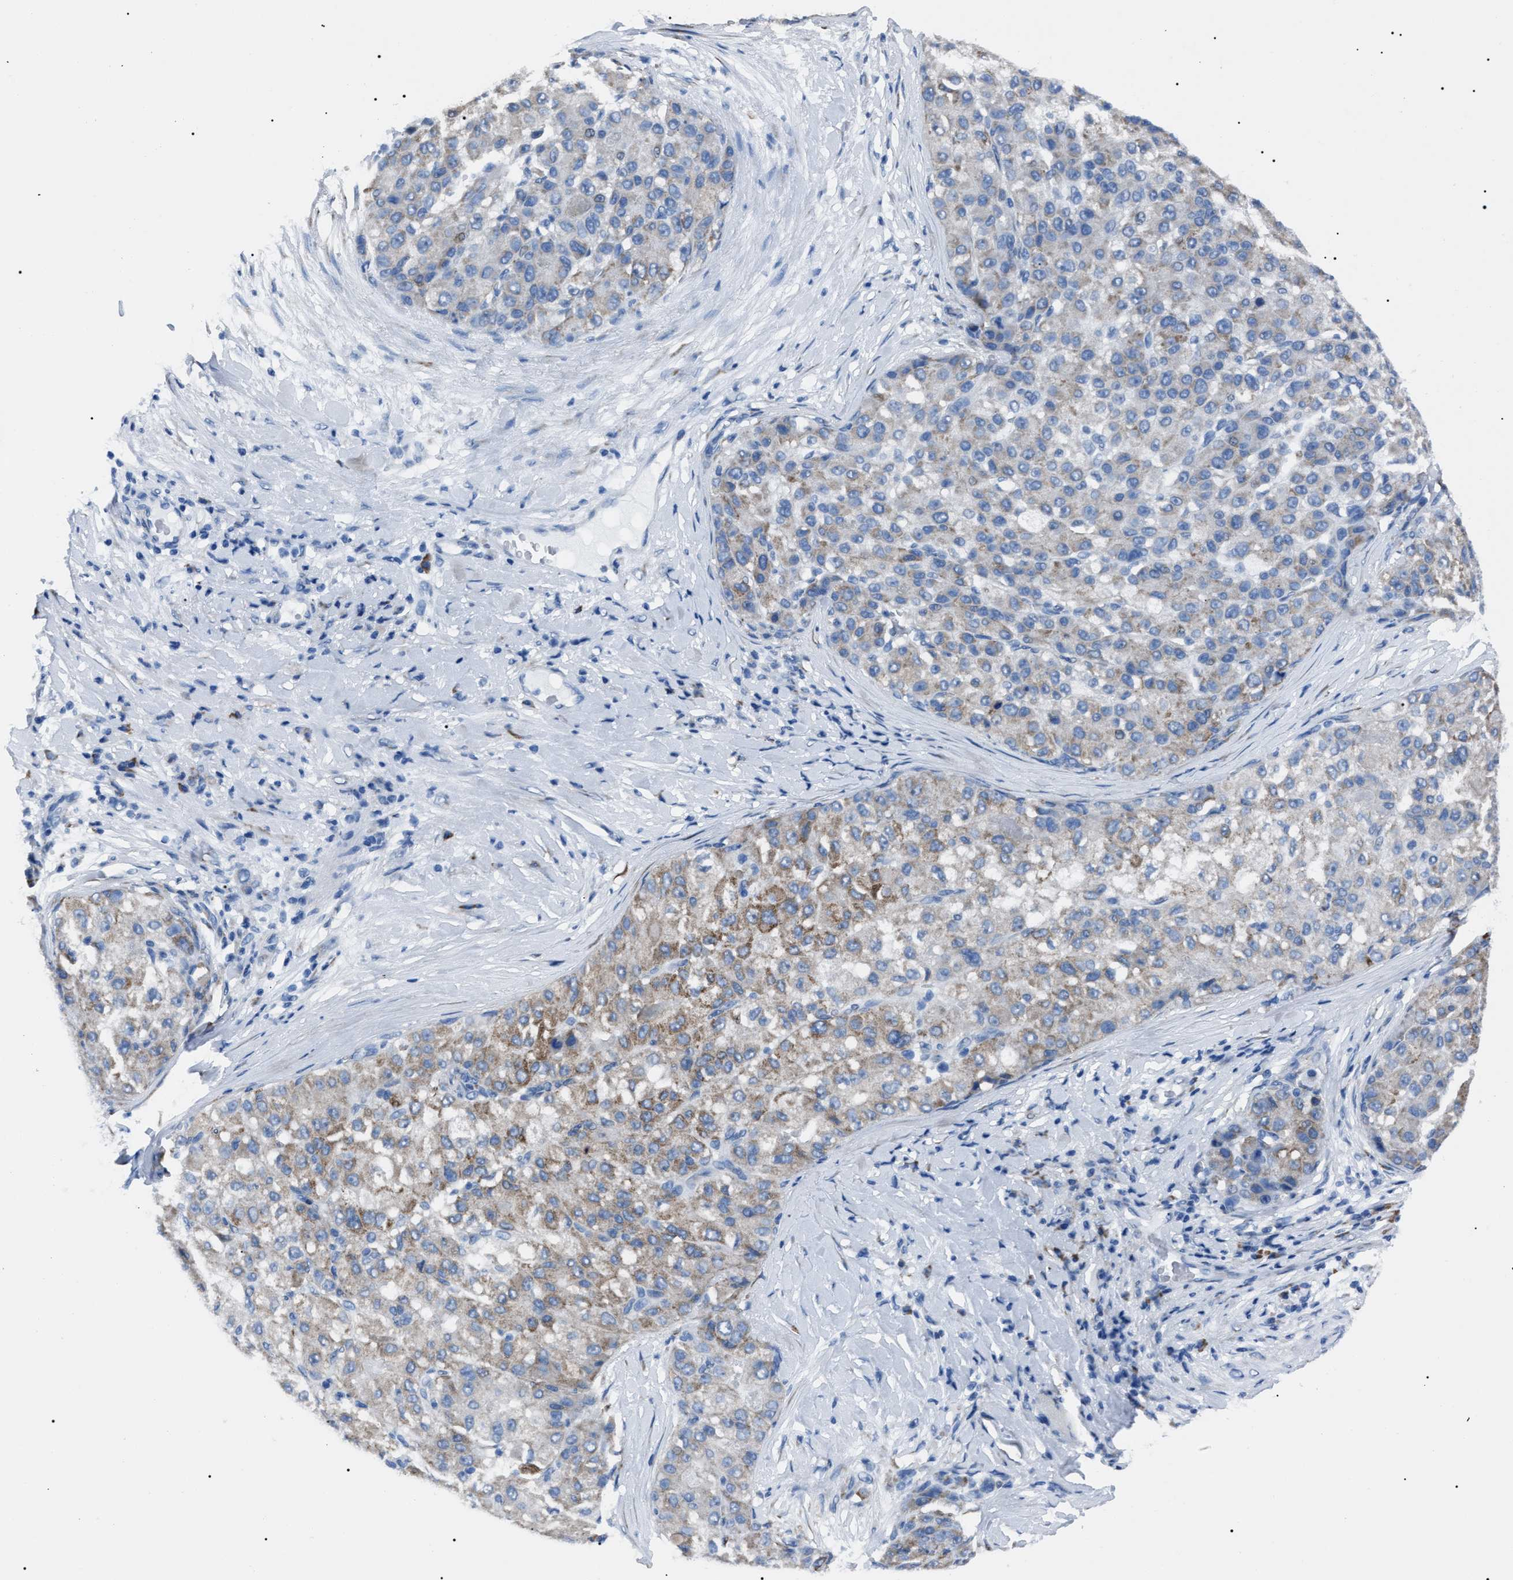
{"staining": {"intensity": "moderate", "quantity": ">75%", "location": "cytoplasmic/membranous"}, "tissue": "liver cancer", "cell_type": "Tumor cells", "image_type": "cancer", "snomed": [{"axis": "morphology", "description": "Carcinoma, Hepatocellular, NOS"}, {"axis": "topography", "description": "Liver"}], "caption": "Liver cancer (hepatocellular carcinoma) stained with immunohistochemistry exhibits moderate cytoplasmic/membranous staining in about >75% of tumor cells. (DAB = brown stain, brightfield microscopy at high magnification).", "gene": "LRRC14", "patient": {"sex": "male", "age": 80}}